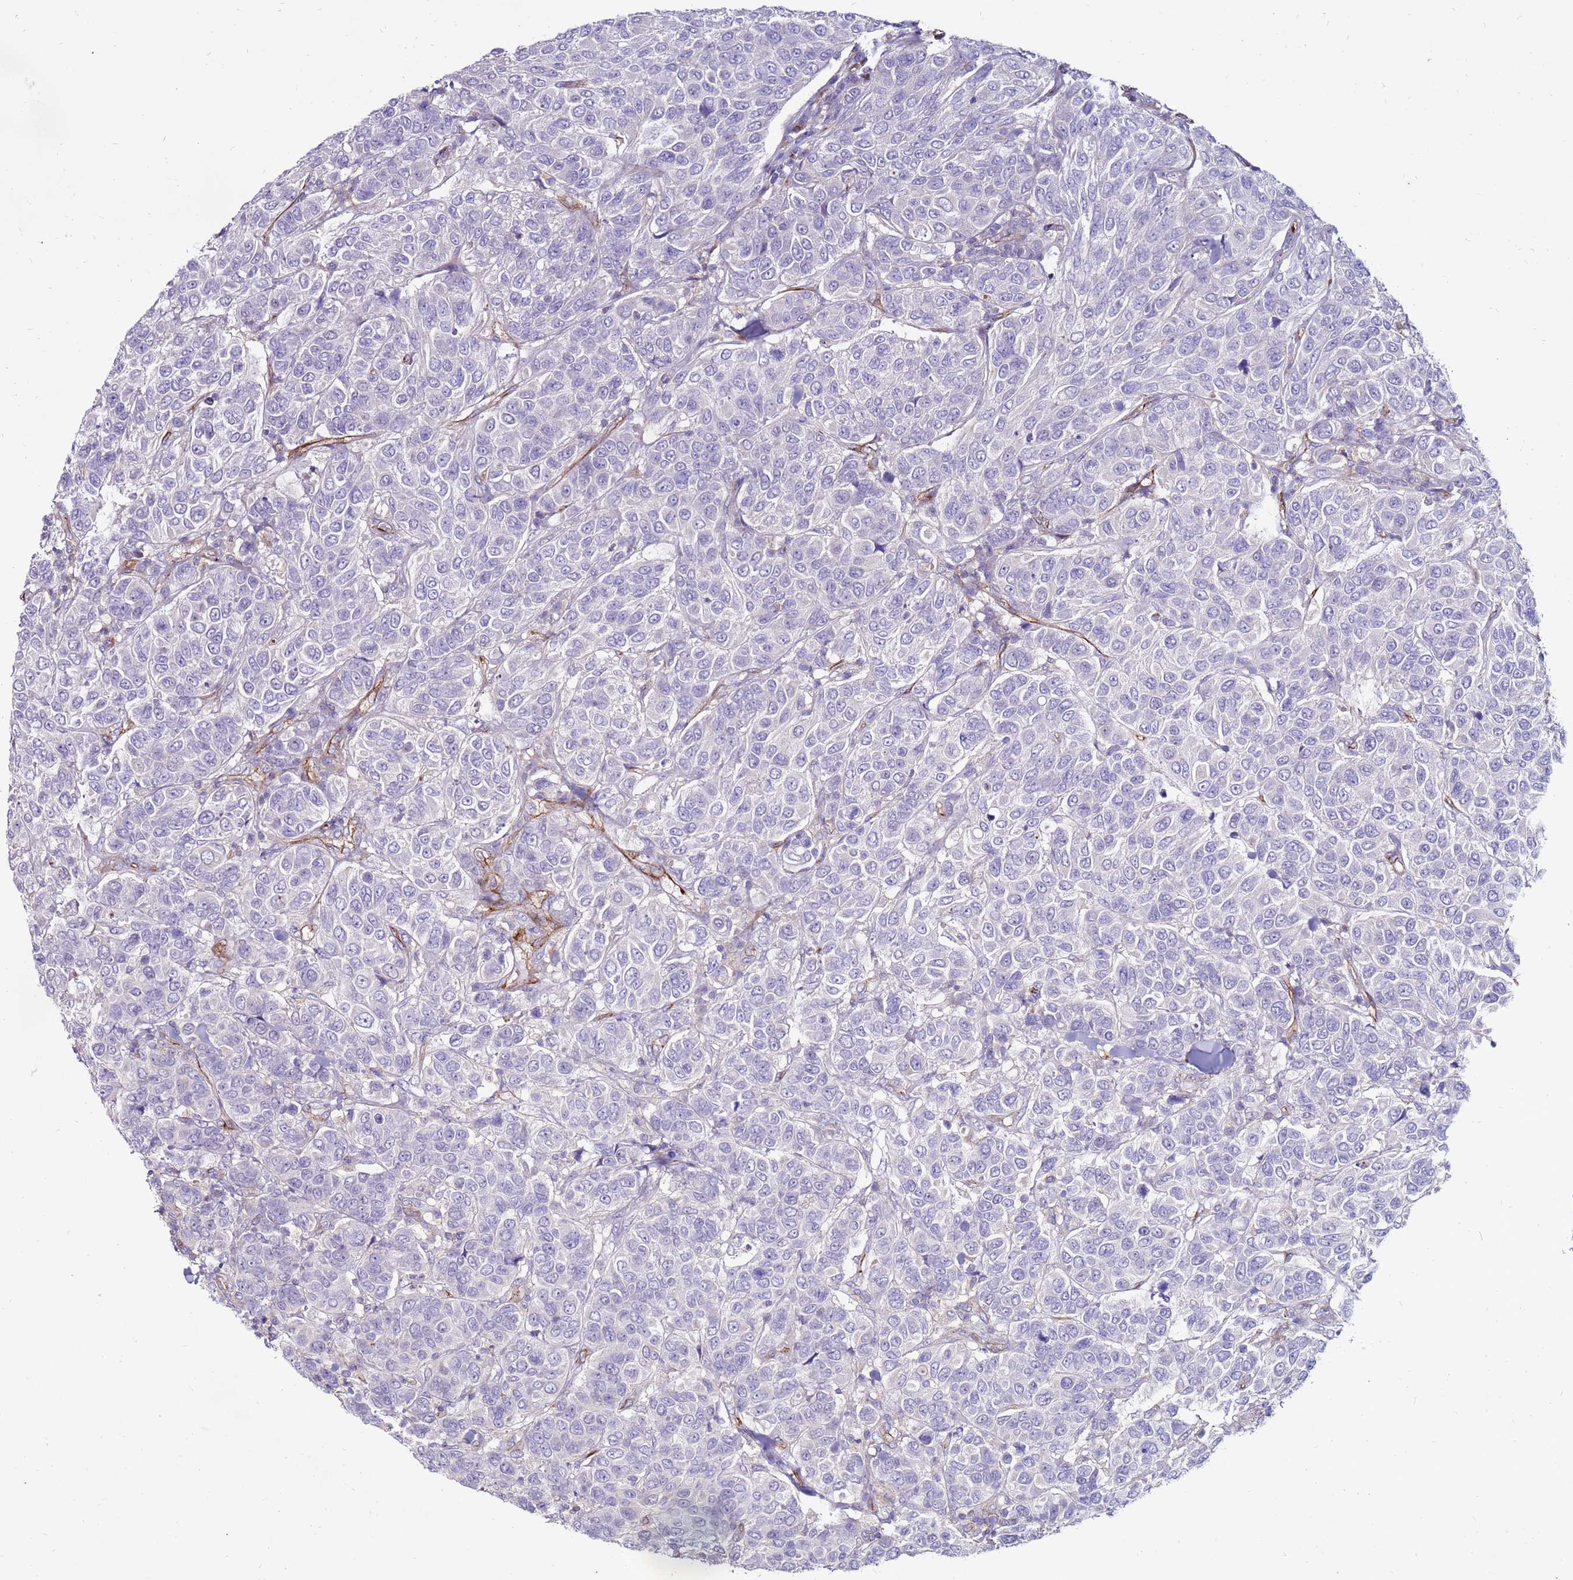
{"staining": {"intensity": "negative", "quantity": "none", "location": "none"}, "tissue": "breast cancer", "cell_type": "Tumor cells", "image_type": "cancer", "snomed": [{"axis": "morphology", "description": "Duct carcinoma"}, {"axis": "topography", "description": "Breast"}], "caption": "IHC image of neoplastic tissue: infiltrating ductal carcinoma (breast) stained with DAB demonstrates no significant protein expression in tumor cells. Brightfield microscopy of immunohistochemistry (IHC) stained with DAB (brown) and hematoxylin (blue), captured at high magnification.", "gene": "CLEC4M", "patient": {"sex": "female", "age": 55}}